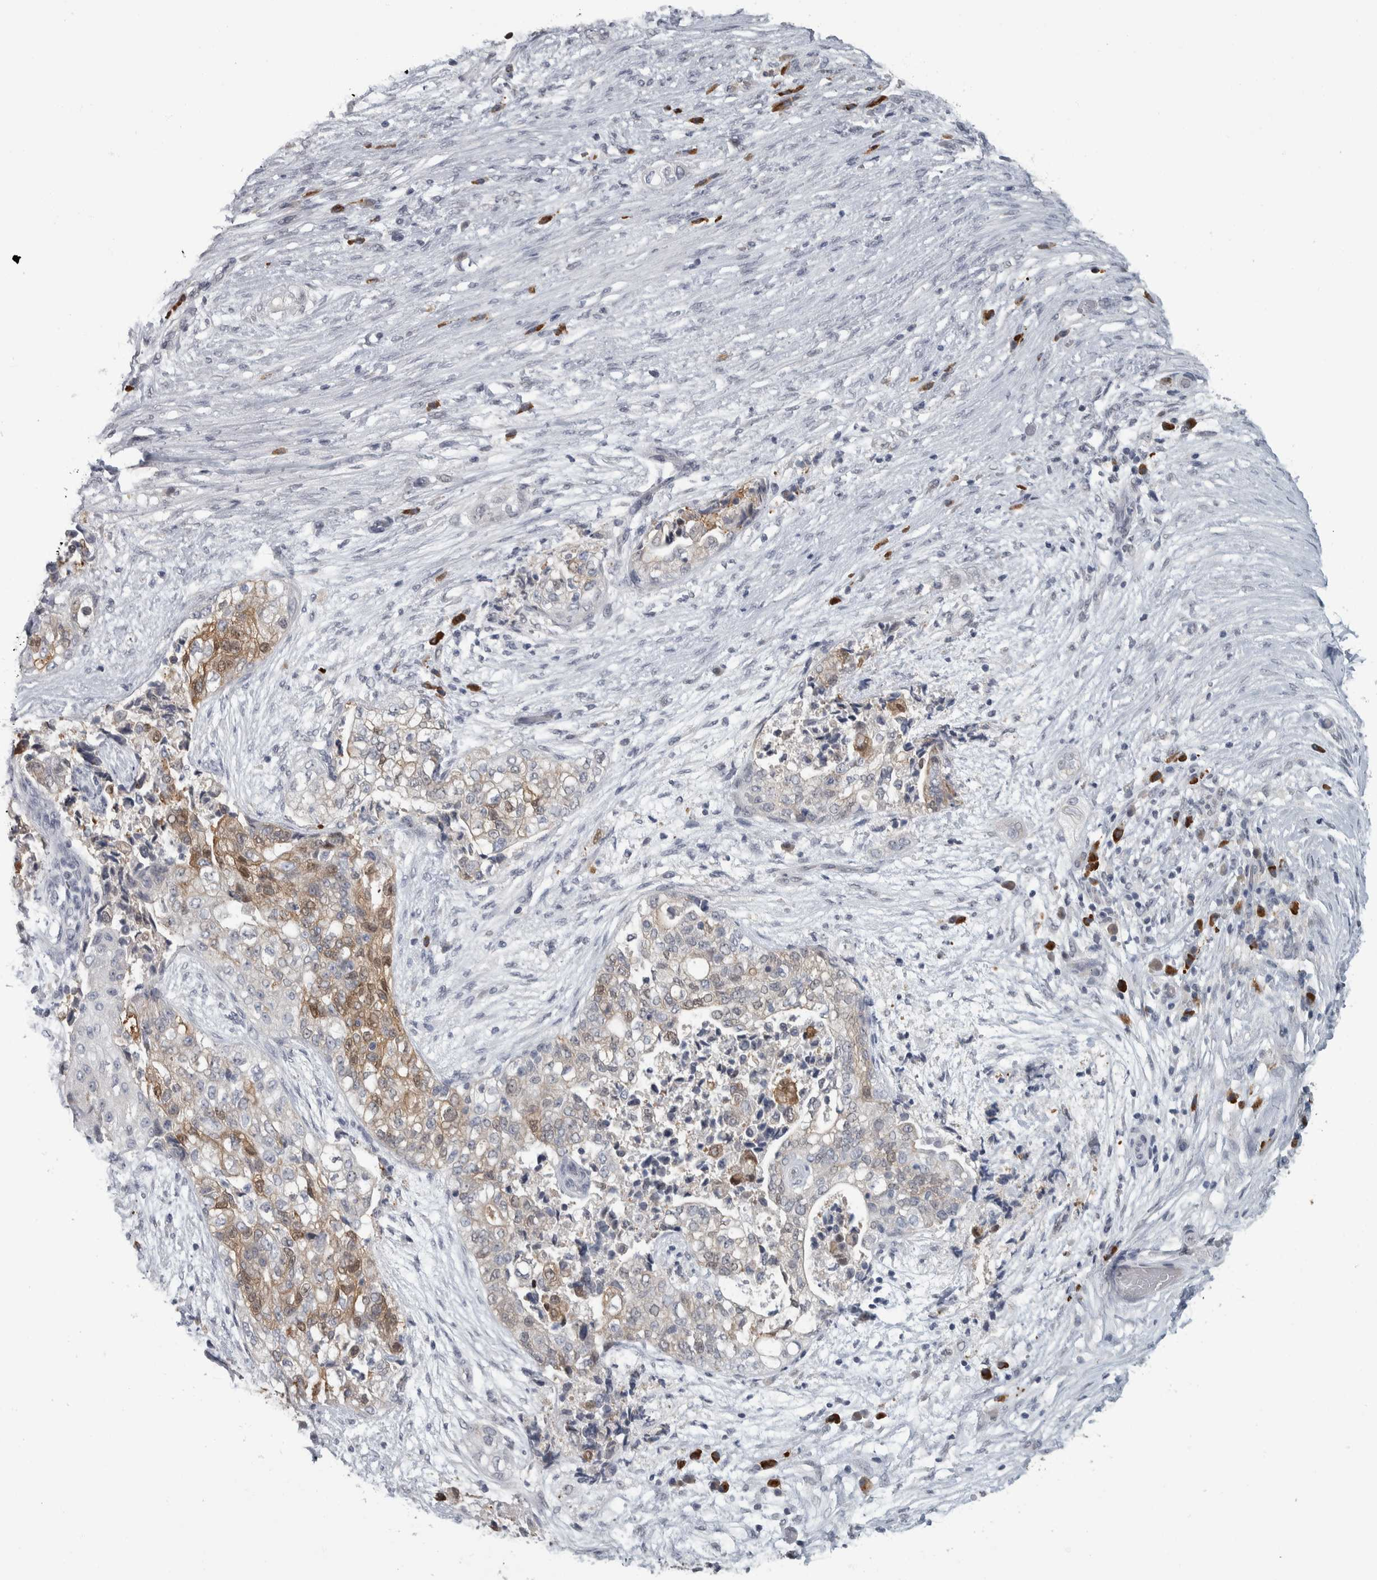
{"staining": {"intensity": "moderate", "quantity": "25%-75%", "location": "cytoplasmic/membranous,nuclear"}, "tissue": "pancreatic cancer", "cell_type": "Tumor cells", "image_type": "cancer", "snomed": [{"axis": "morphology", "description": "Adenocarcinoma, NOS"}, {"axis": "topography", "description": "Pancreas"}], "caption": "Human adenocarcinoma (pancreatic) stained for a protein (brown) exhibits moderate cytoplasmic/membranous and nuclear positive positivity in approximately 25%-75% of tumor cells.", "gene": "CAVIN4", "patient": {"sex": "male", "age": 72}}